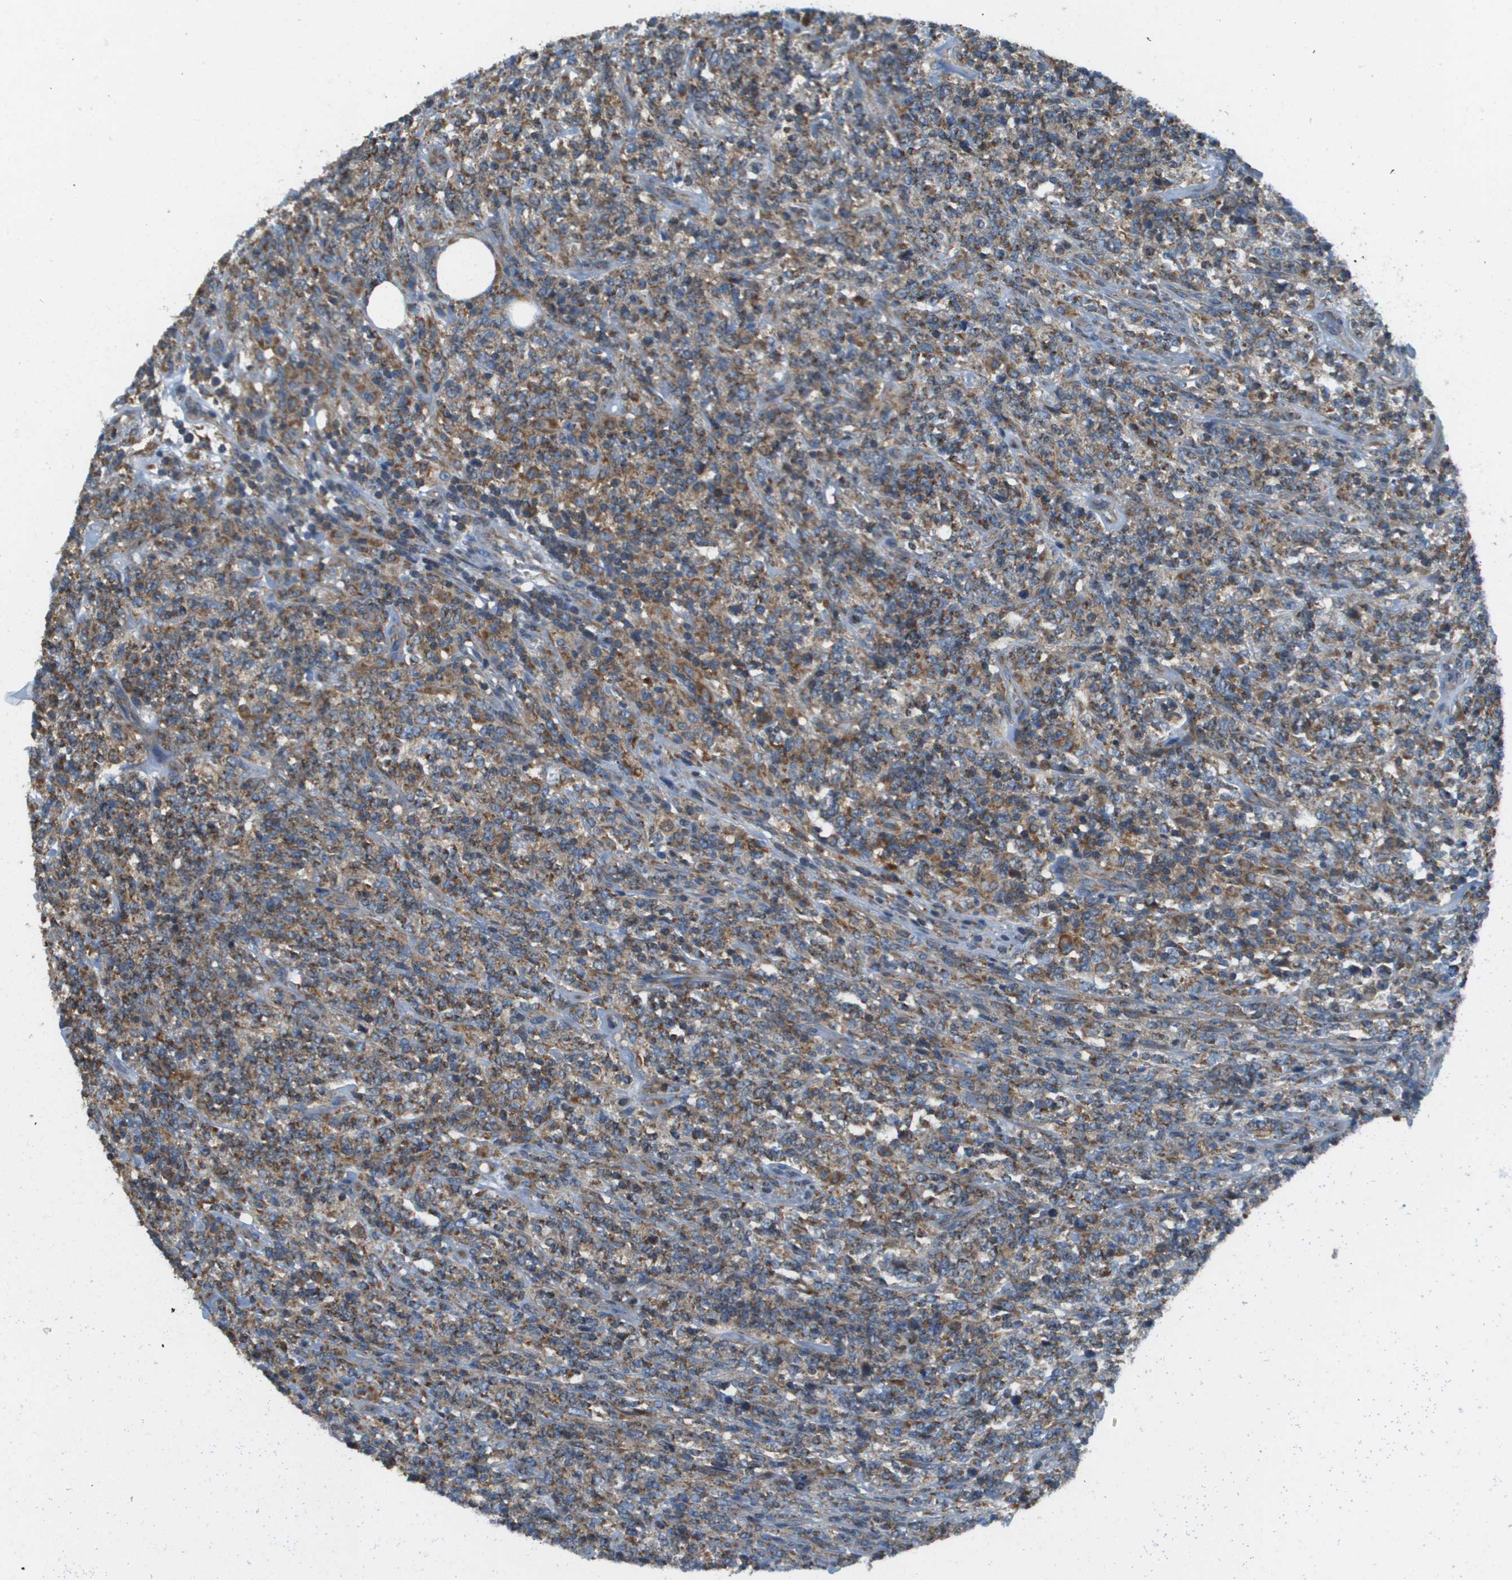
{"staining": {"intensity": "moderate", "quantity": ">75%", "location": "cytoplasmic/membranous"}, "tissue": "lymphoma", "cell_type": "Tumor cells", "image_type": "cancer", "snomed": [{"axis": "morphology", "description": "Malignant lymphoma, non-Hodgkin's type, High grade"}, {"axis": "topography", "description": "Soft tissue"}], "caption": "Protein expression analysis of human lymphoma reveals moderate cytoplasmic/membranous expression in about >75% of tumor cells.", "gene": "TAOK3", "patient": {"sex": "male", "age": 18}}